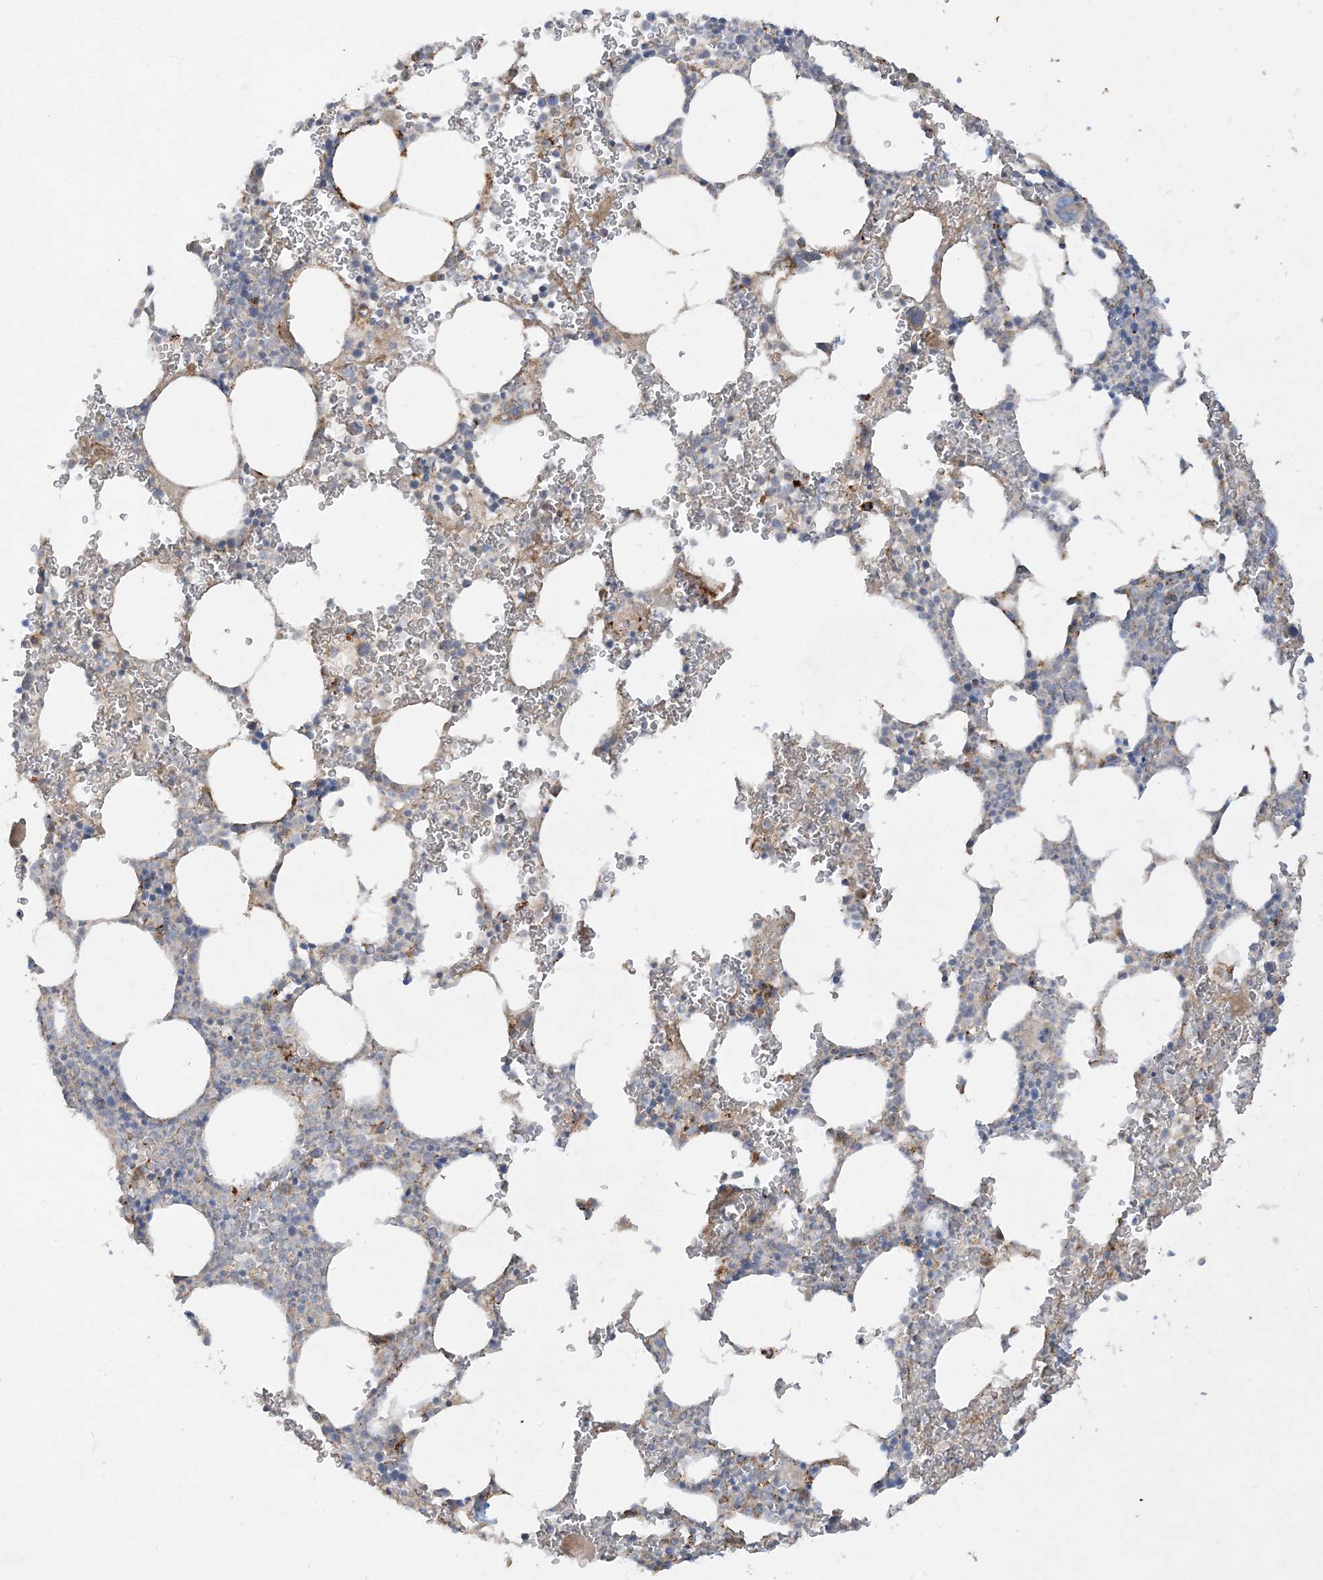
{"staining": {"intensity": "moderate", "quantity": "<25%", "location": "cytoplasmic/membranous"}, "tissue": "bone marrow", "cell_type": "Hematopoietic cells", "image_type": "normal", "snomed": [{"axis": "morphology", "description": "Normal tissue, NOS"}, {"axis": "topography", "description": "Bone marrow"}], "caption": "Moderate cytoplasmic/membranous protein expression is present in about <25% of hematopoietic cells in bone marrow.", "gene": "NDUFAF3", "patient": {"sex": "female", "age": 78}}